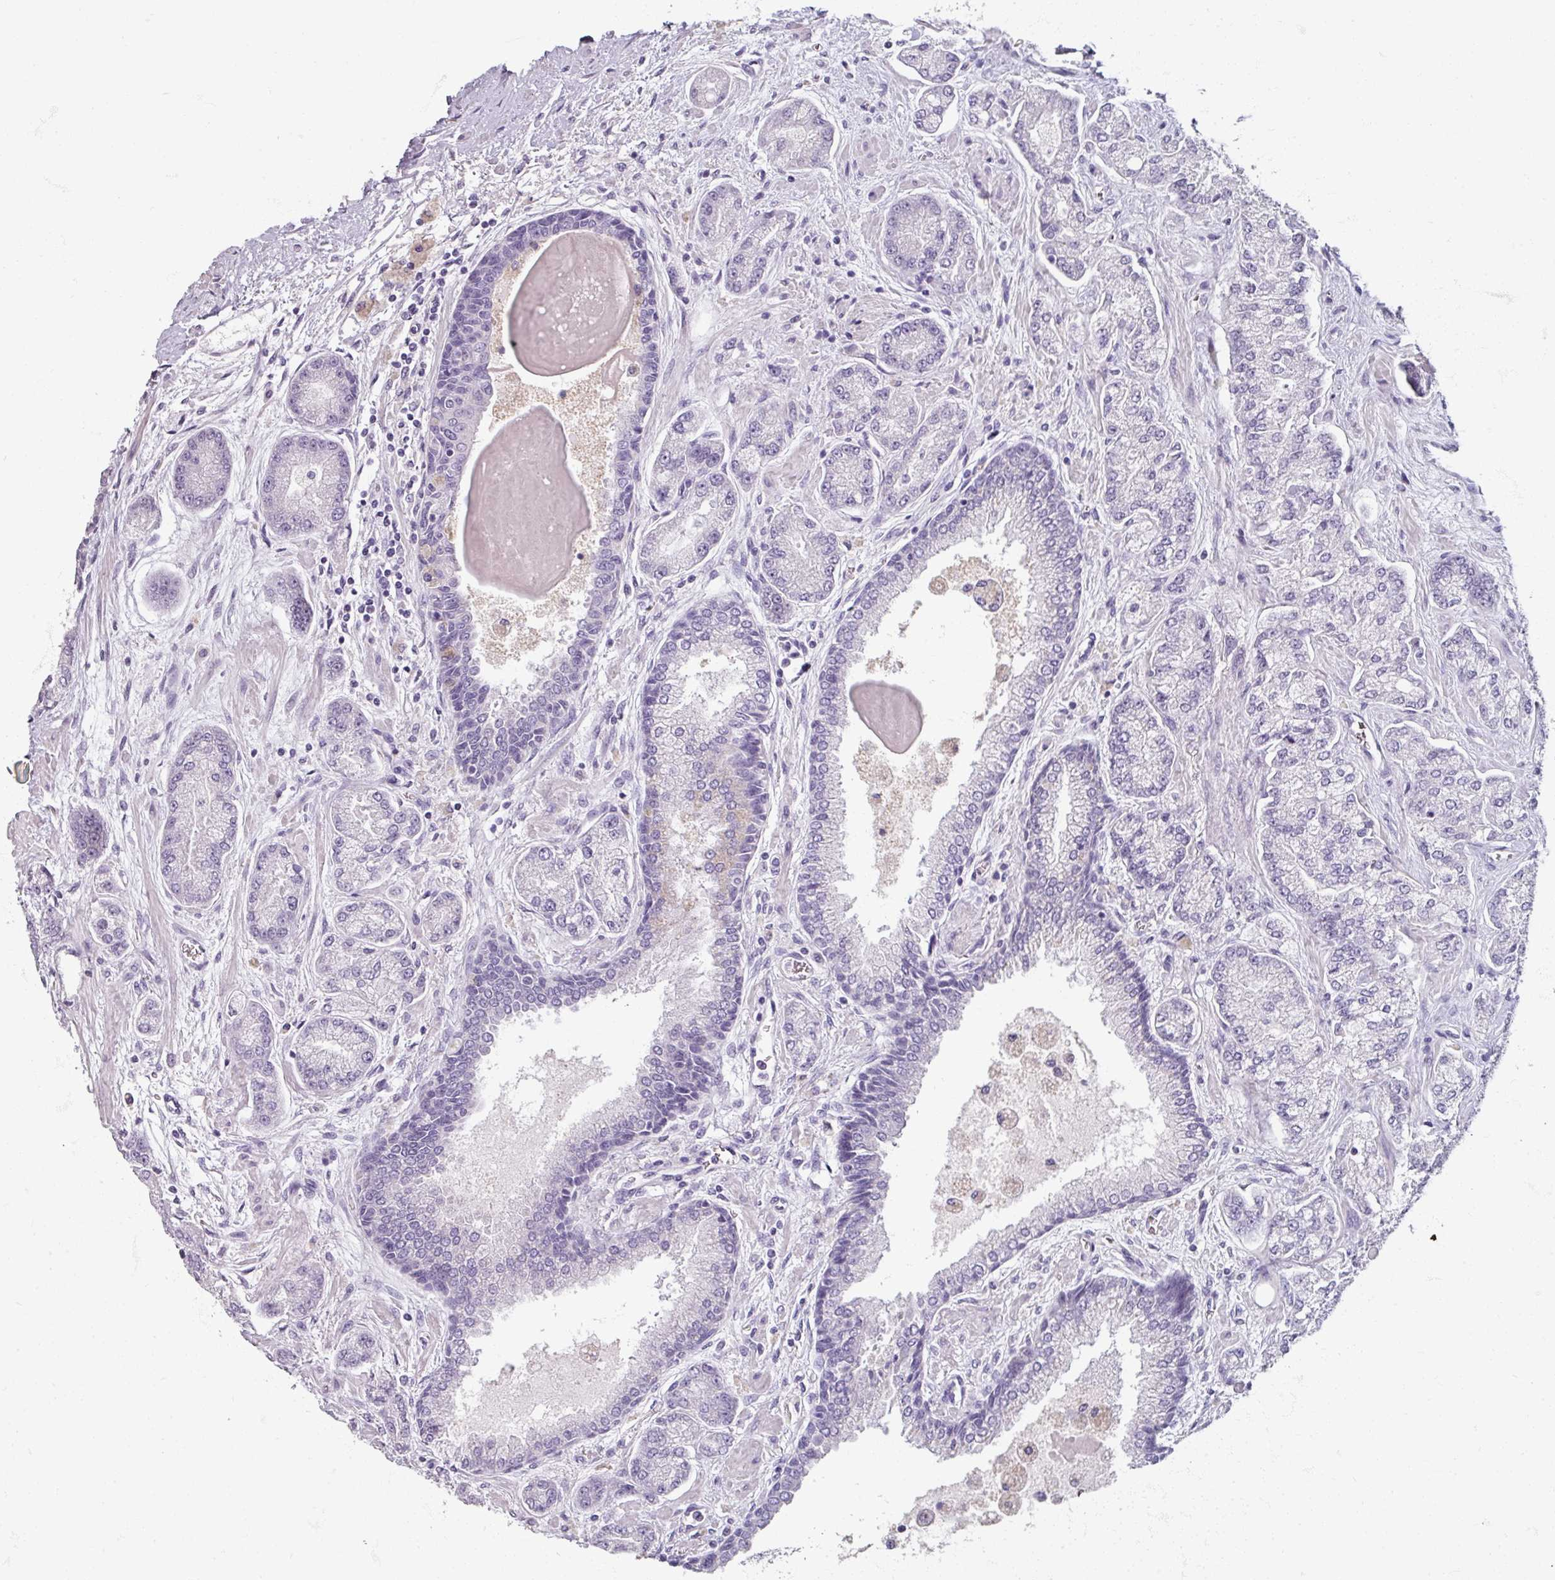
{"staining": {"intensity": "negative", "quantity": "none", "location": "none"}, "tissue": "prostate cancer", "cell_type": "Tumor cells", "image_type": "cancer", "snomed": [{"axis": "morphology", "description": "Adenocarcinoma, High grade"}, {"axis": "topography", "description": "Prostate"}], "caption": "Protein analysis of prostate cancer demonstrates no significant staining in tumor cells.", "gene": "TG", "patient": {"sex": "male", "age": 68}}